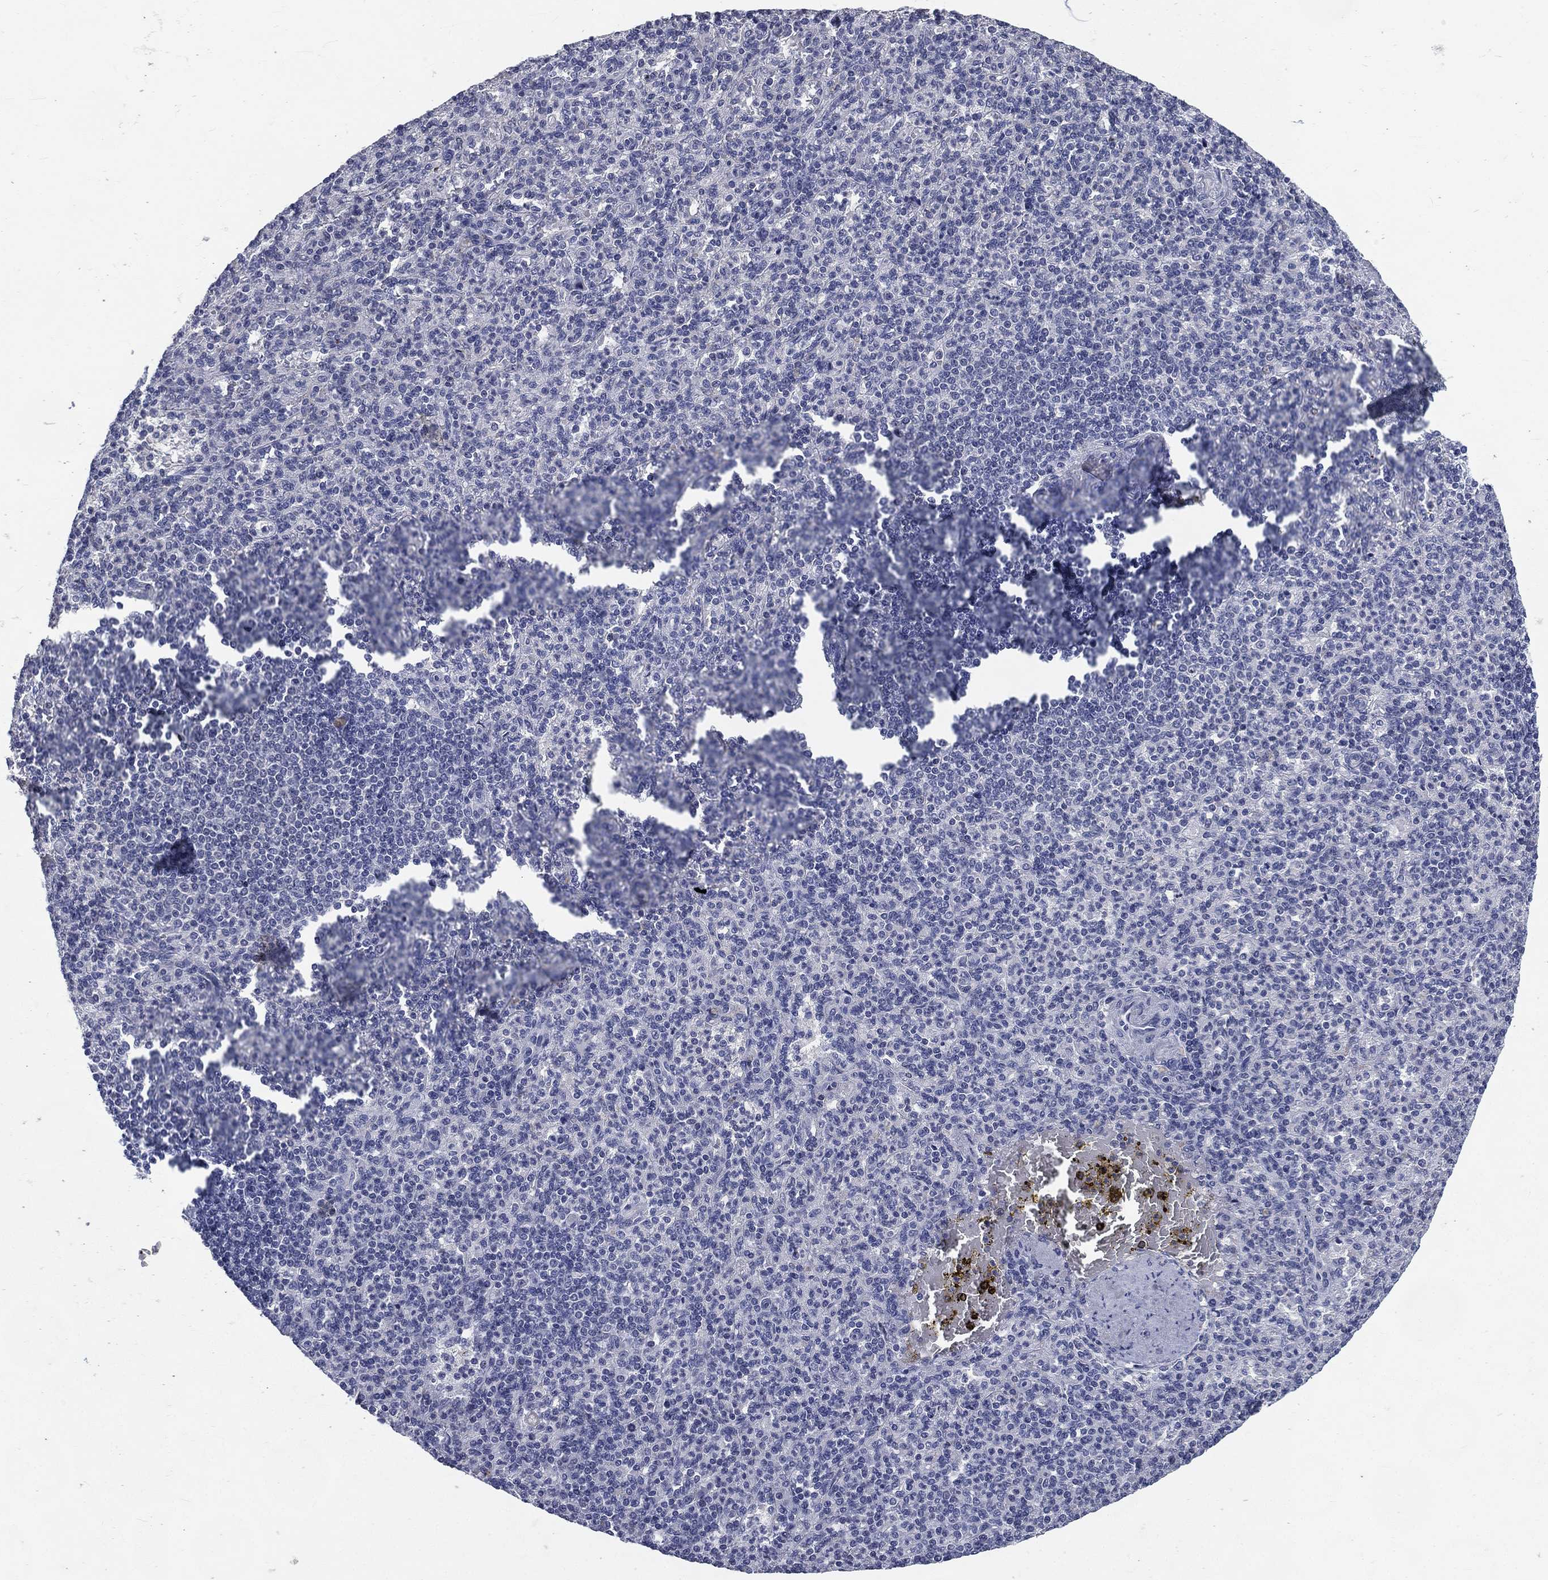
{"staining": {"intensity": "negative", "quantity": "none", "location": "none"}, "tissue": "spleen", "cell_type": "Cells in red pulp", "image_type": "normal", "snomed": [{"axis": "morphology", "description": "Normal tissue, NOS"}, {"axis": "topography", "description": "Spleen"}], "caption": "This is an IHC photomicrograph of normal human spleen. There is no positivity in cells in red pulp.", "gene": "IFT27", "patient": {"sex": "female", "age": 74}}